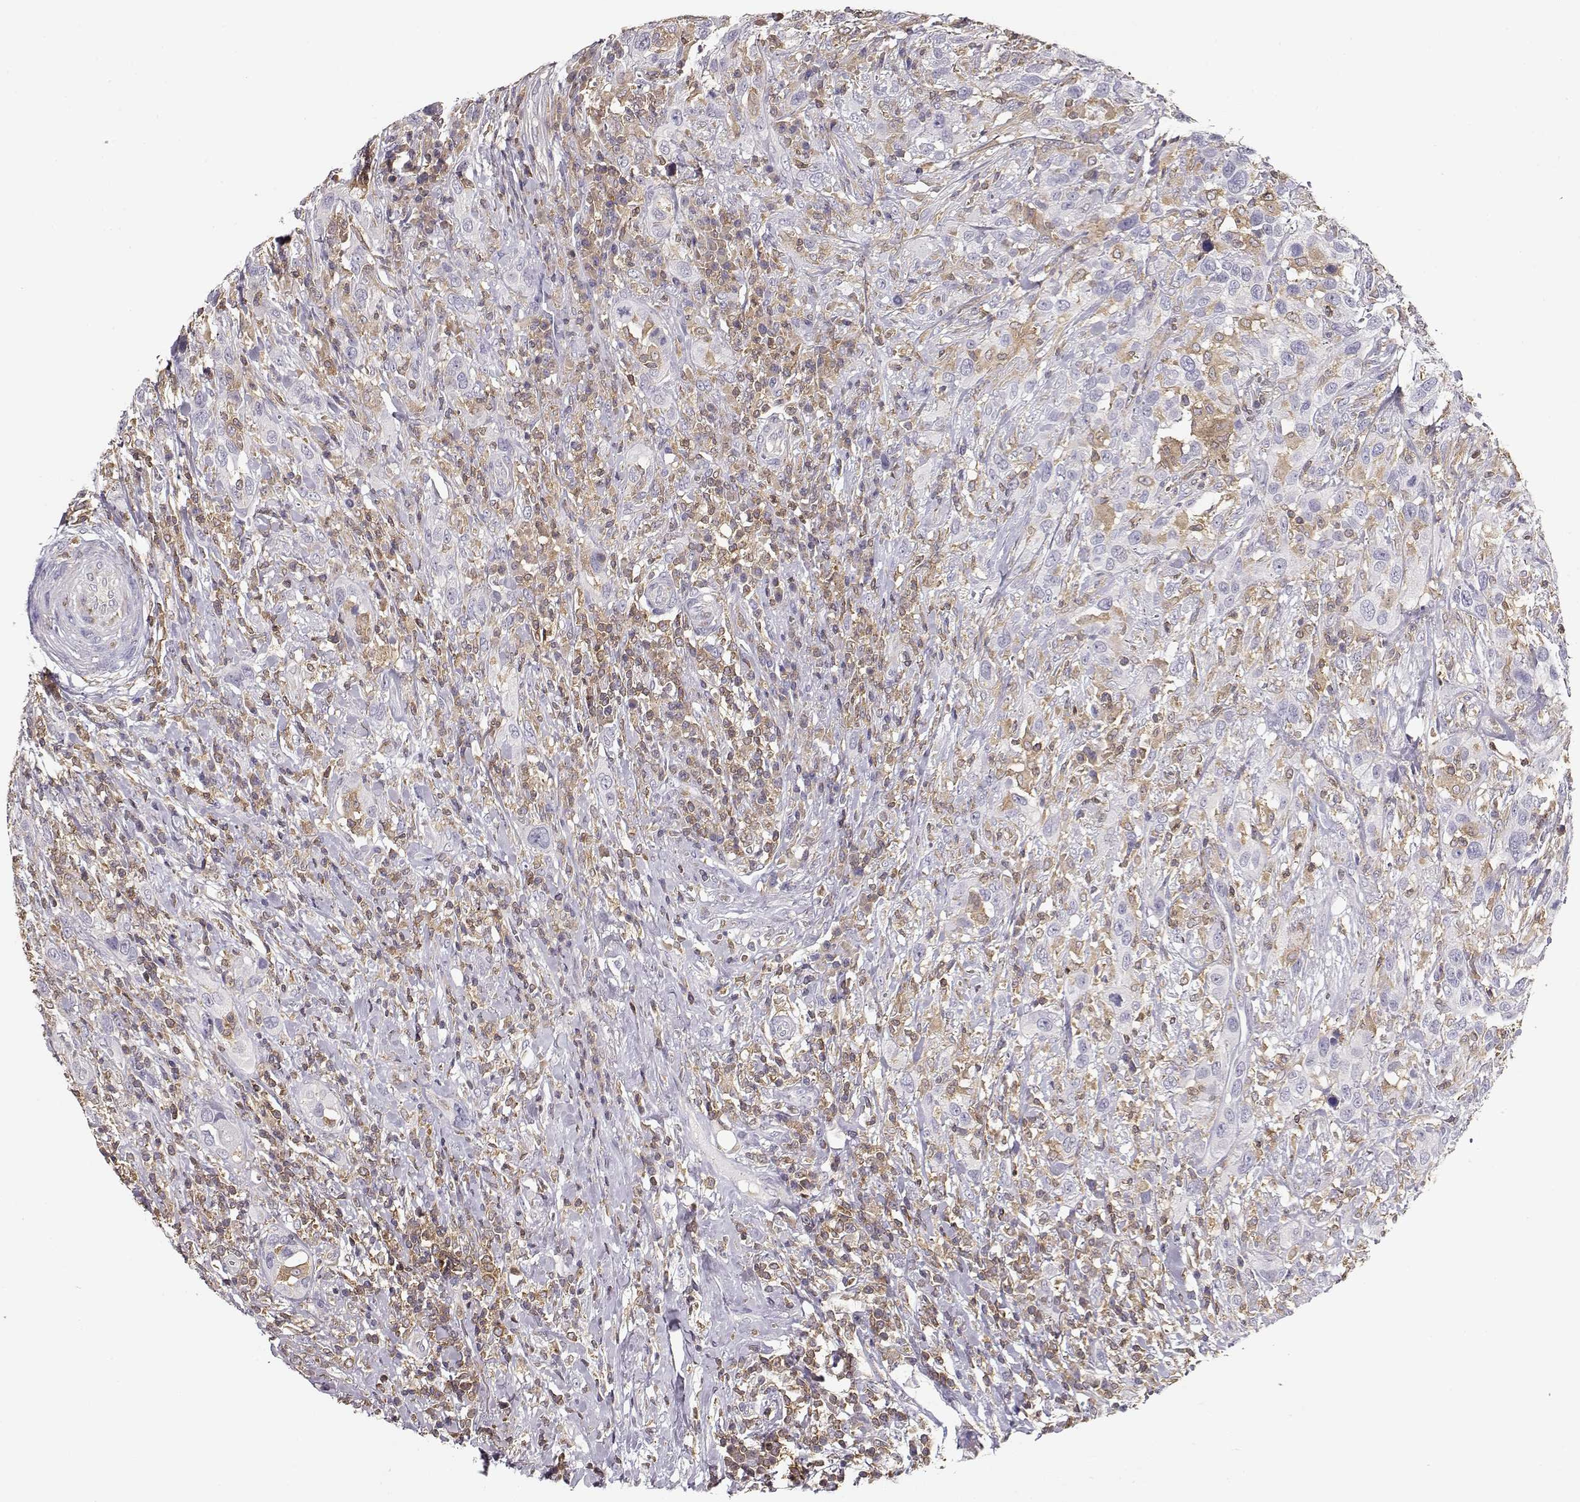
{"staining": {"intensity": "negative", "quantity": "none", "location": "none"}, "tissue": "urothelial cancer", "cell_type": "Tumor cells", "image_type": "cancer", "snomed": [{"axis": "morphology", "description": "Urothelial carcinoma, NOS"}, {"axis": "morphology", "description": "Urothelial carcinoma, High grade"}, {"axis": "topography", "description": "Urinary bladder"}], "caption": "A photomicrograph of urothelial cancer stained for a protein shows no brown staining in tumor cells.", "gene": "VAV1", "patient": {"sex": "female", "age": 64}}